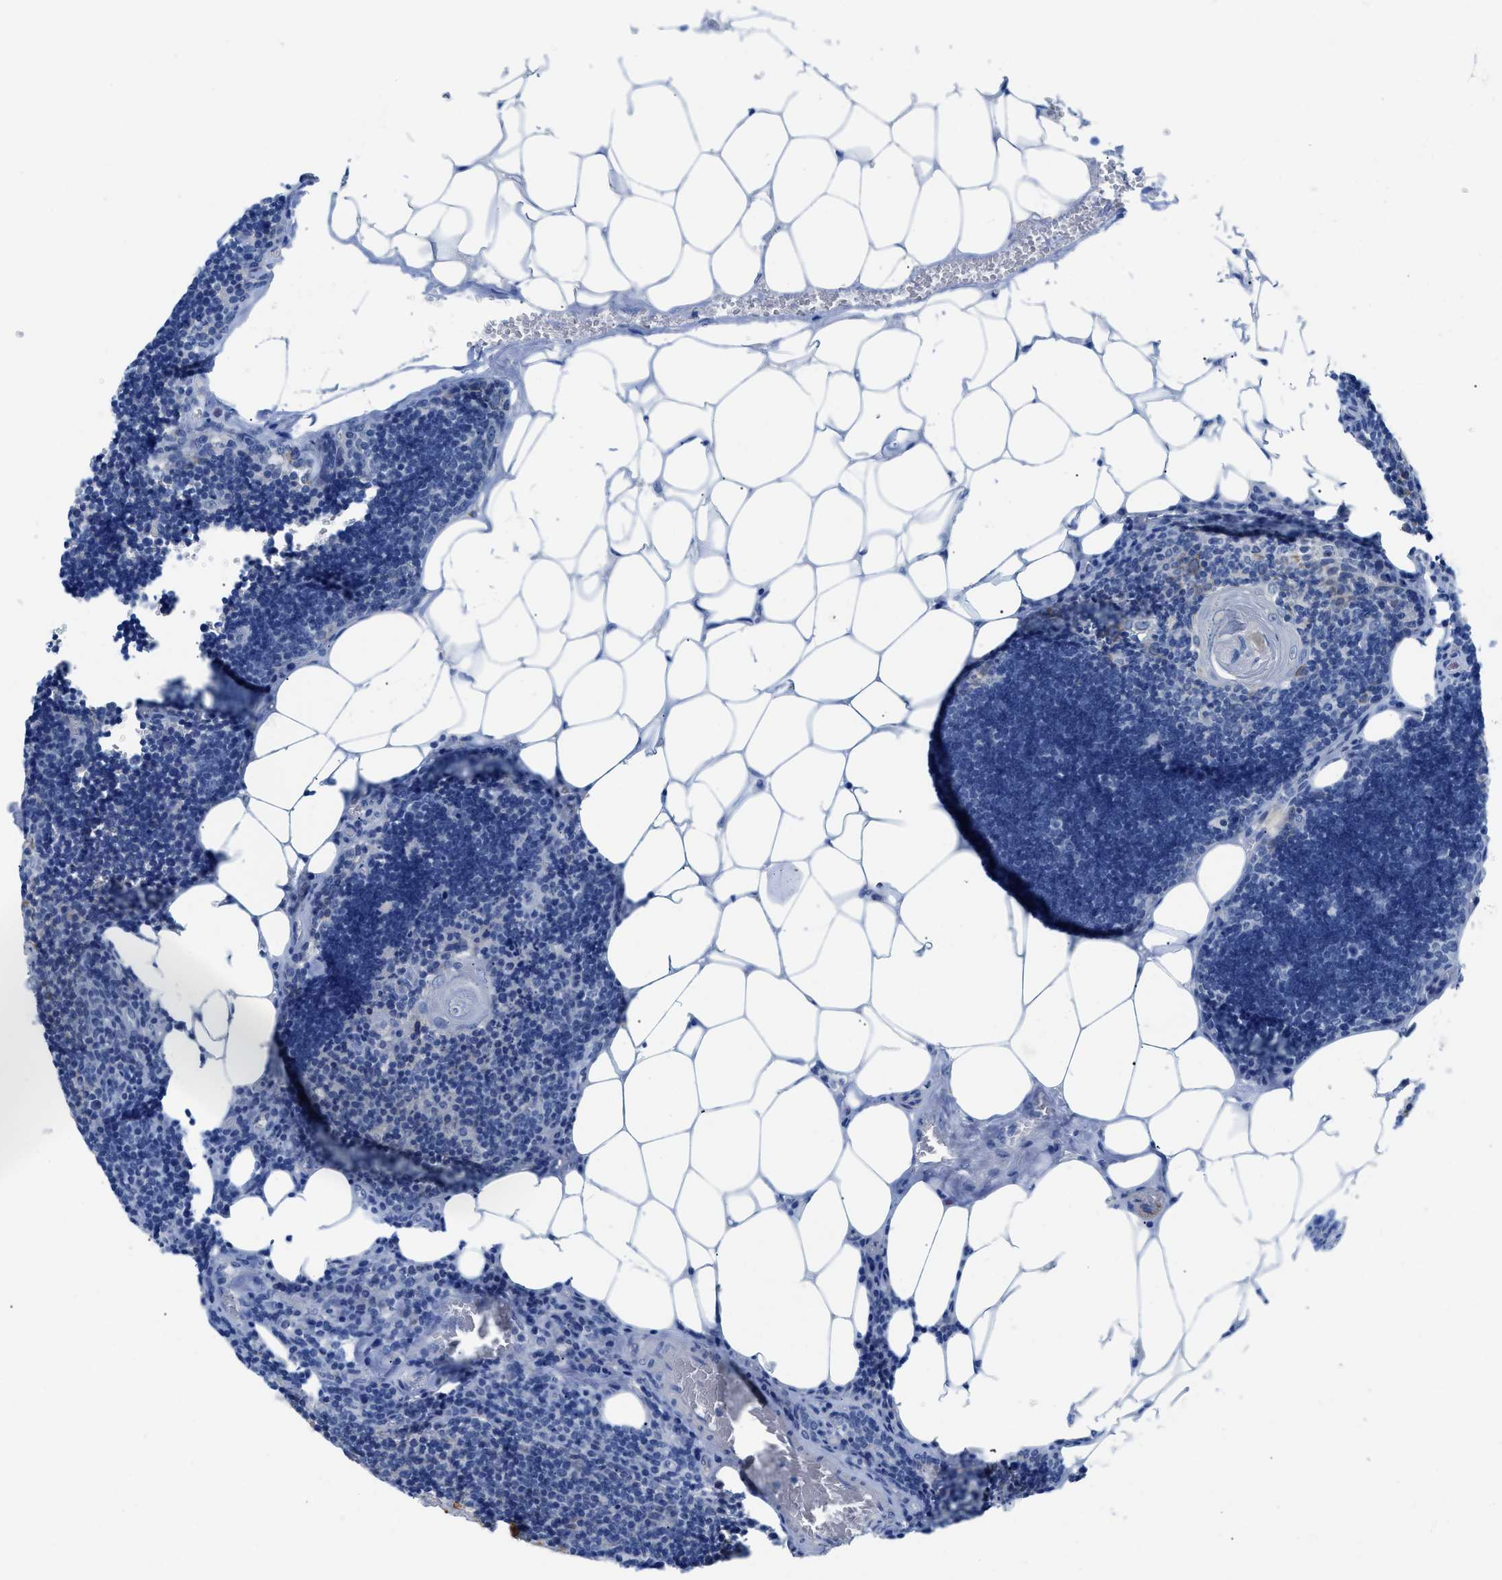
{"staining": {"intensity": "negative", "quantity": "none", "location": "none"}, "tissue": "lymph node", "cell_type": "Germinal center cells", "image_type": "normal", "snomed": [{"axis": "morphology", "description": "Normal tissue, NOS"}, {"axis": "topography", "description": "Lymph node"}], "caption": "Human lymph node stained for a protein using IHC displays no positivity in germinal center cells.", "gene": "SLC10A6", "patient": {"sex": "male", "age": 33}}